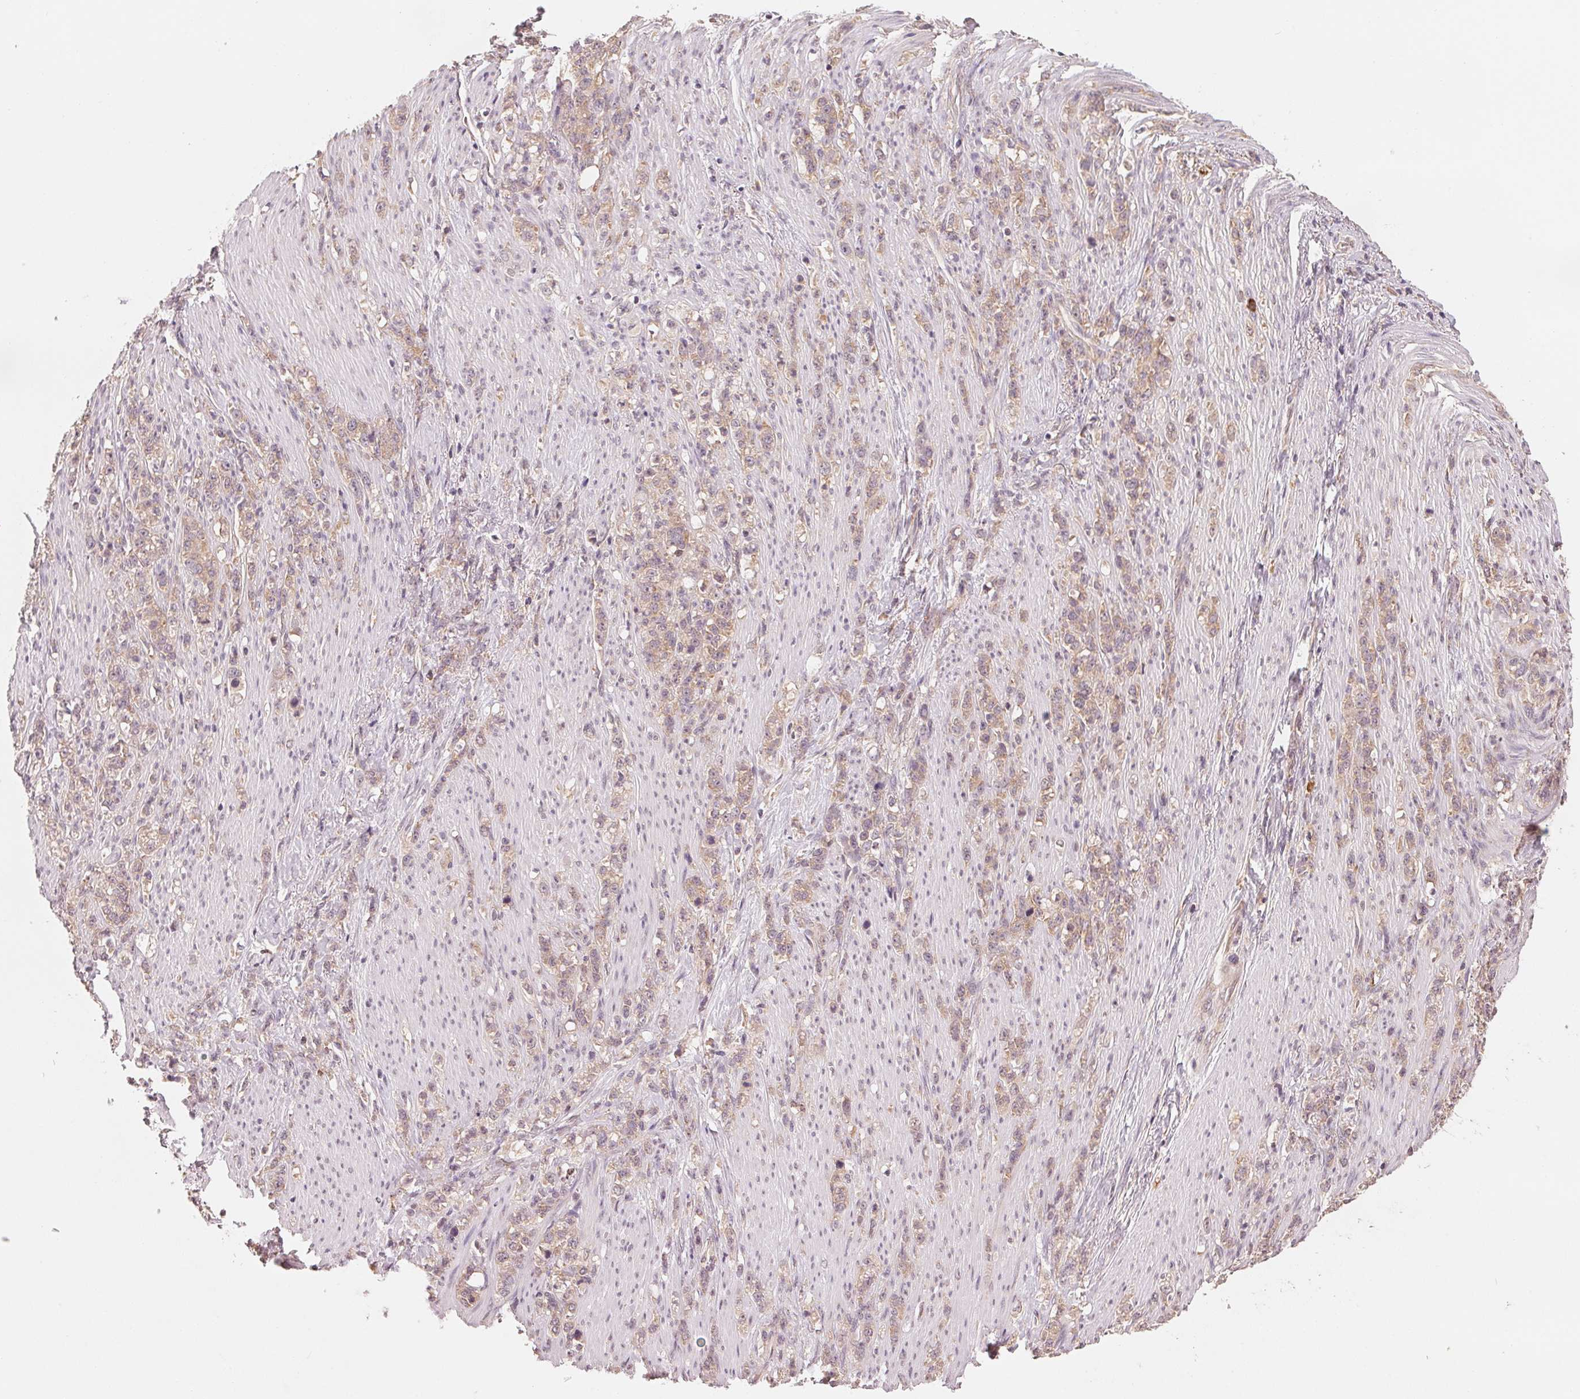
{"staining": {"intensity": "weak", "quantity": ">75%", "location": "cytoplasmic/membranous"}, "tissue": "stomach cancer", "cell_type": "Tumor cells", "image_type": "cancer", "snomed": [{"axis": "morphology", "description": "Adenocarcinoma, NOS"}, {"axis": "topography", "description": "Stomach, lower"}], "caption": "Human adenocarcinoma (stomach) stained for a protein (brown) displays weak cytoplasmic/membranous positive positivity in approximately >75% of tumor cells.", "gene": "GIGYF2", "patient": {"sex": "male", "age": 88}}